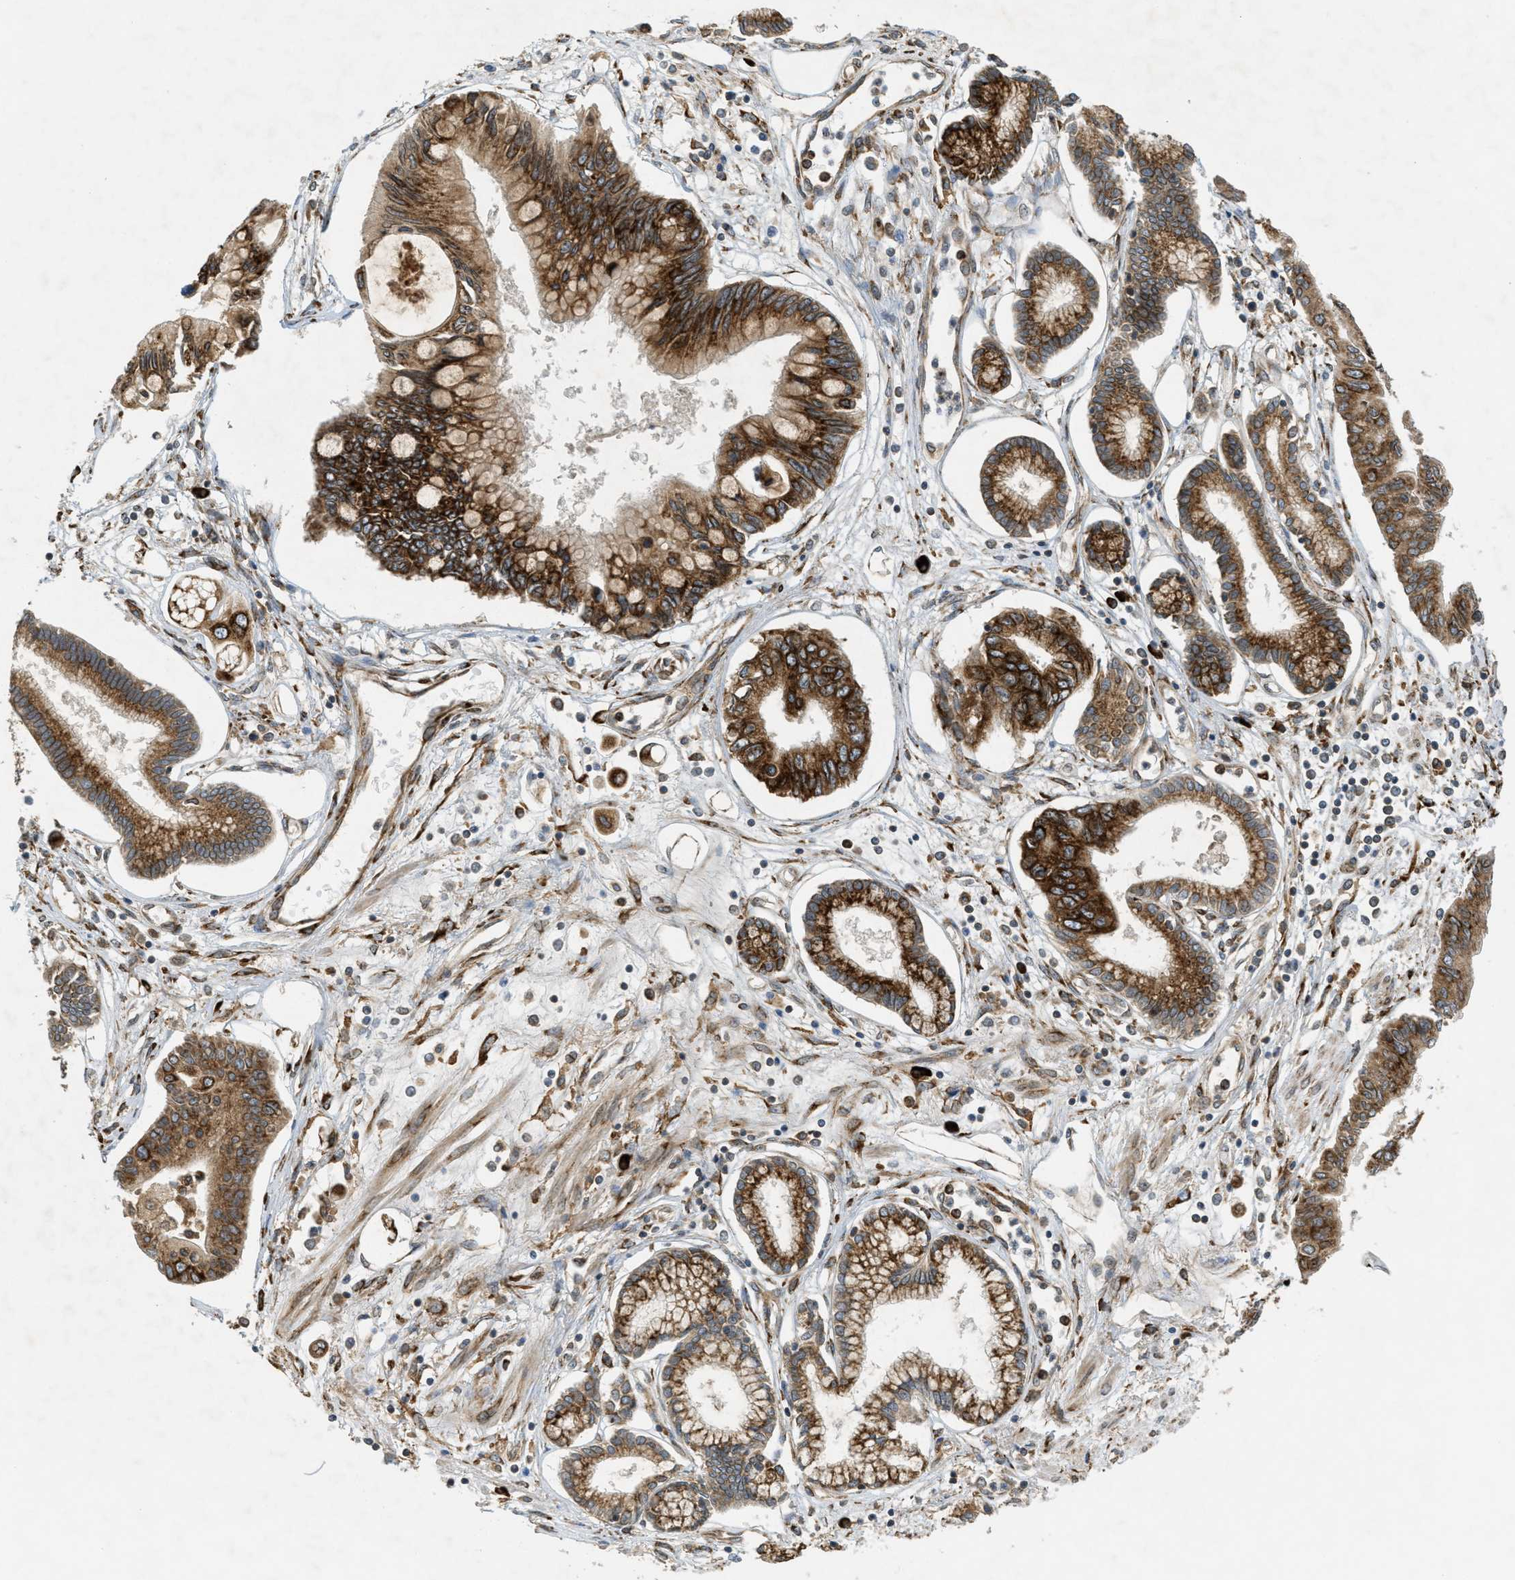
{"staining": {"intensity": "strong", "quantity": ">75%", "location": "cytoplasmic/membranous"}, "tissue": "pancreatic cancer", "cell_type": "Tumor cells", "image_type": "cancer", "snomed": [{"axis": "morphology", "description": "Adenocarcinoma, NOS"}, {"axis": "topography", "description": "Pancreas"}], "caption": "The image exhibits immunohistochemical staining of pancreatic adenocarcinoma. There is strong cytoplasmic/membranous positivity is seen in approximately >75% of tumor cells.", "gene": "PCDH18", "patient": {"sex": "female", "age": 77}}